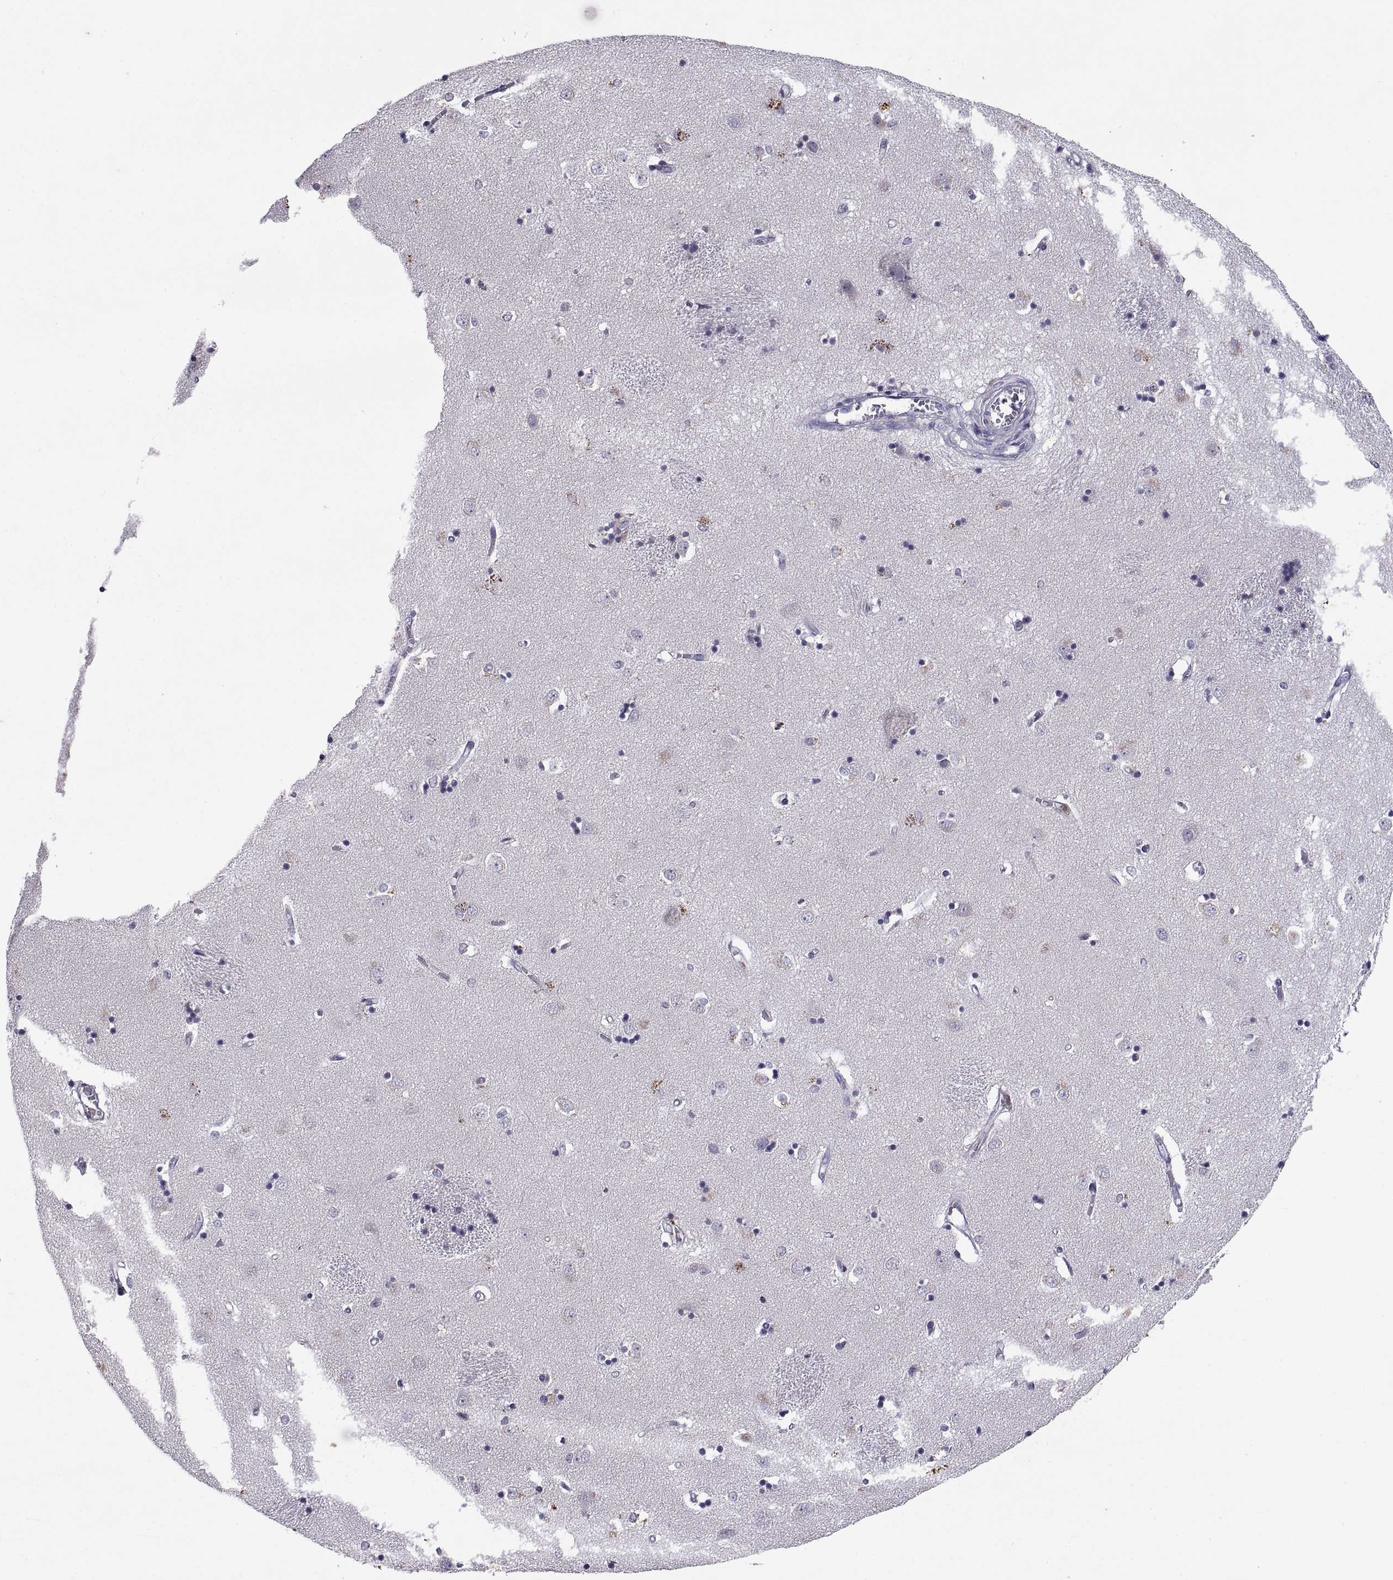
{"staining": {"intensity": "negative", "quantity": "none", "location": "none"}, "tissue": "caudate", "cell_type": "Glial cells", "image_type": "normal", "snomed": [{"axis": "morphology", "description": "Normal tissue, NOS"}, {"axis": "topography", "description": "Lateral ventricle wall"}], "caption": "High magnification brightfield microscopy of benign caudate stained with DAB (3,3'-diaminobenzidine) (brown) and counterstained with hematoxylin (blue): glial cells show no significant staining.", "gene": "DOK3", "patient": {"sex": "male", "age": 54}}